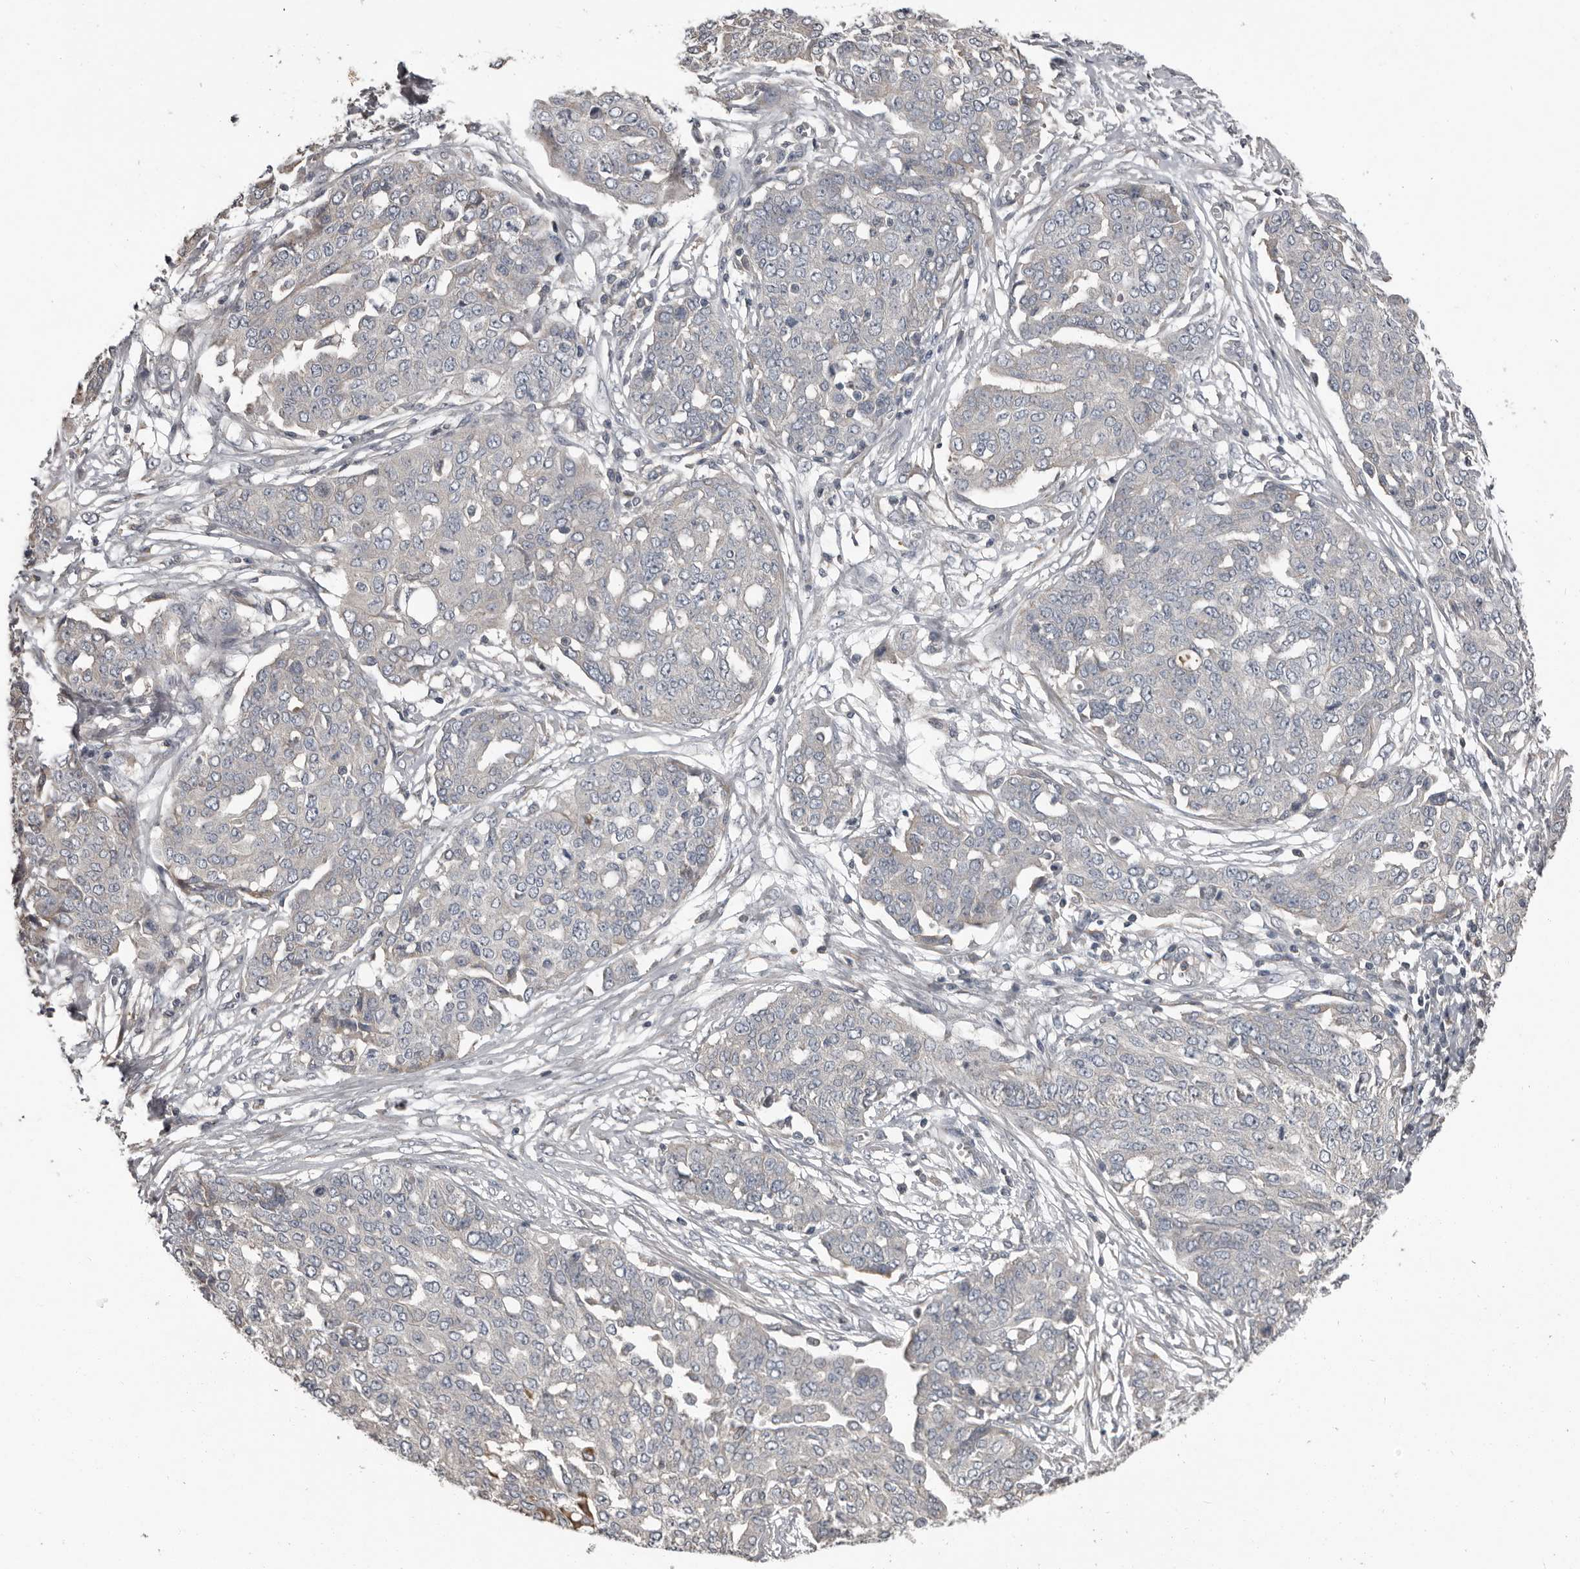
{"staining": {"intensity": "negative", "quantity": "none", "location": "none"}, "tissue": "ovarian cancer", "cell_type": "Tumor cells", "image_type": "cancer", "snomed": [{"axis": "morphology", "description": "Cystadenocarcinoma, serous, NOS"}, {"axis": "topography", "description": "Soft tissue"}, {"axis": "topography", "description": "Ovary"}], "caption": "An IHC photomicrograph of ovarian cancer (serous cystadenocarcinoma) is shown. There is no staining in tumor cells of ovarian cancer (serous cystadenocarcinoma).", "gene": "CA6", "patient": {"sex": "female", "age": 57}}